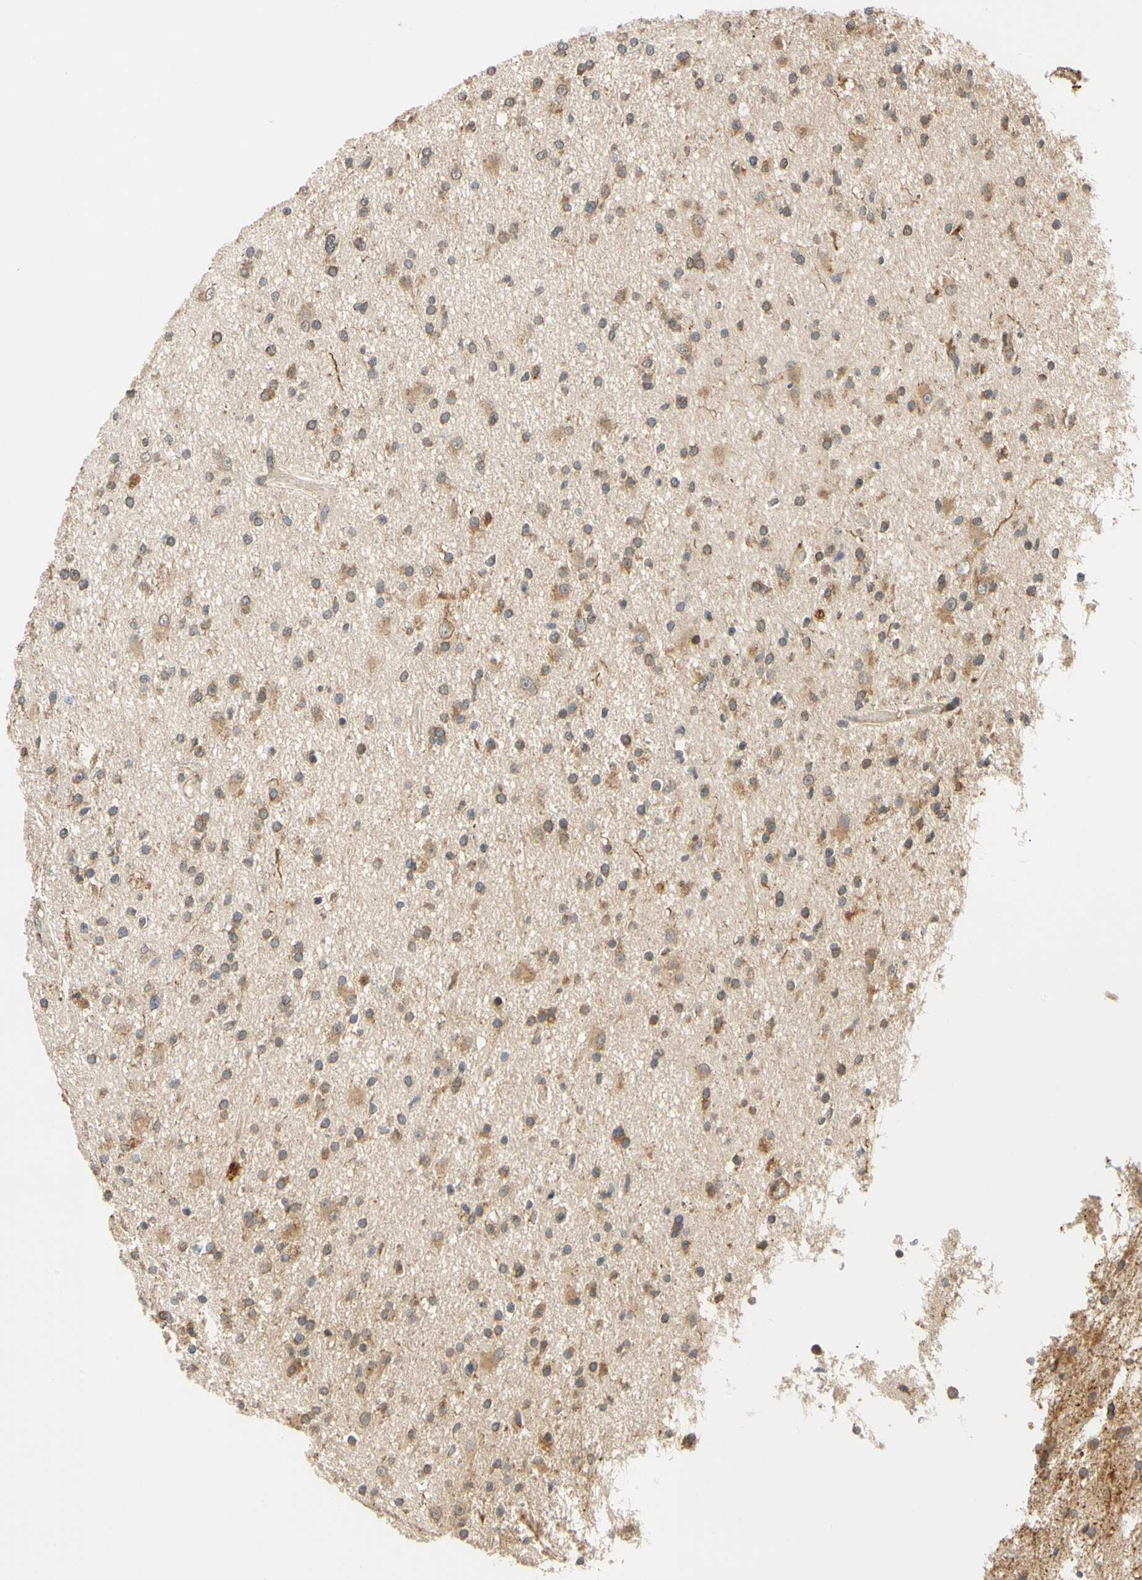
{"staining": {"intensity": "moderate", "quantity": "25%-75%", "location": "cytoplasmic/membranous"}, "tissue": "glioma", "cell_type": "Tumor cells", "image_type": "cancer", "snomed": [{"axis": "morphology", "description": "Glioma, malignant, High grade"}, {"axis": "topography", "description": "Brain"}], "caption": "Immunohistochemistry histopathology image of neoplastic tissue: malignant glioma (high-grade) stained using immunohistochemistry demonstrates medium levels of moderate protein expression localized specifically in the cytoplasmic/membranous of tumor cells, appearing as a cytoplasmic/membranous brown color.", "gene": "ANKHD1", "patient": {"sex": "male", "age": 33}}